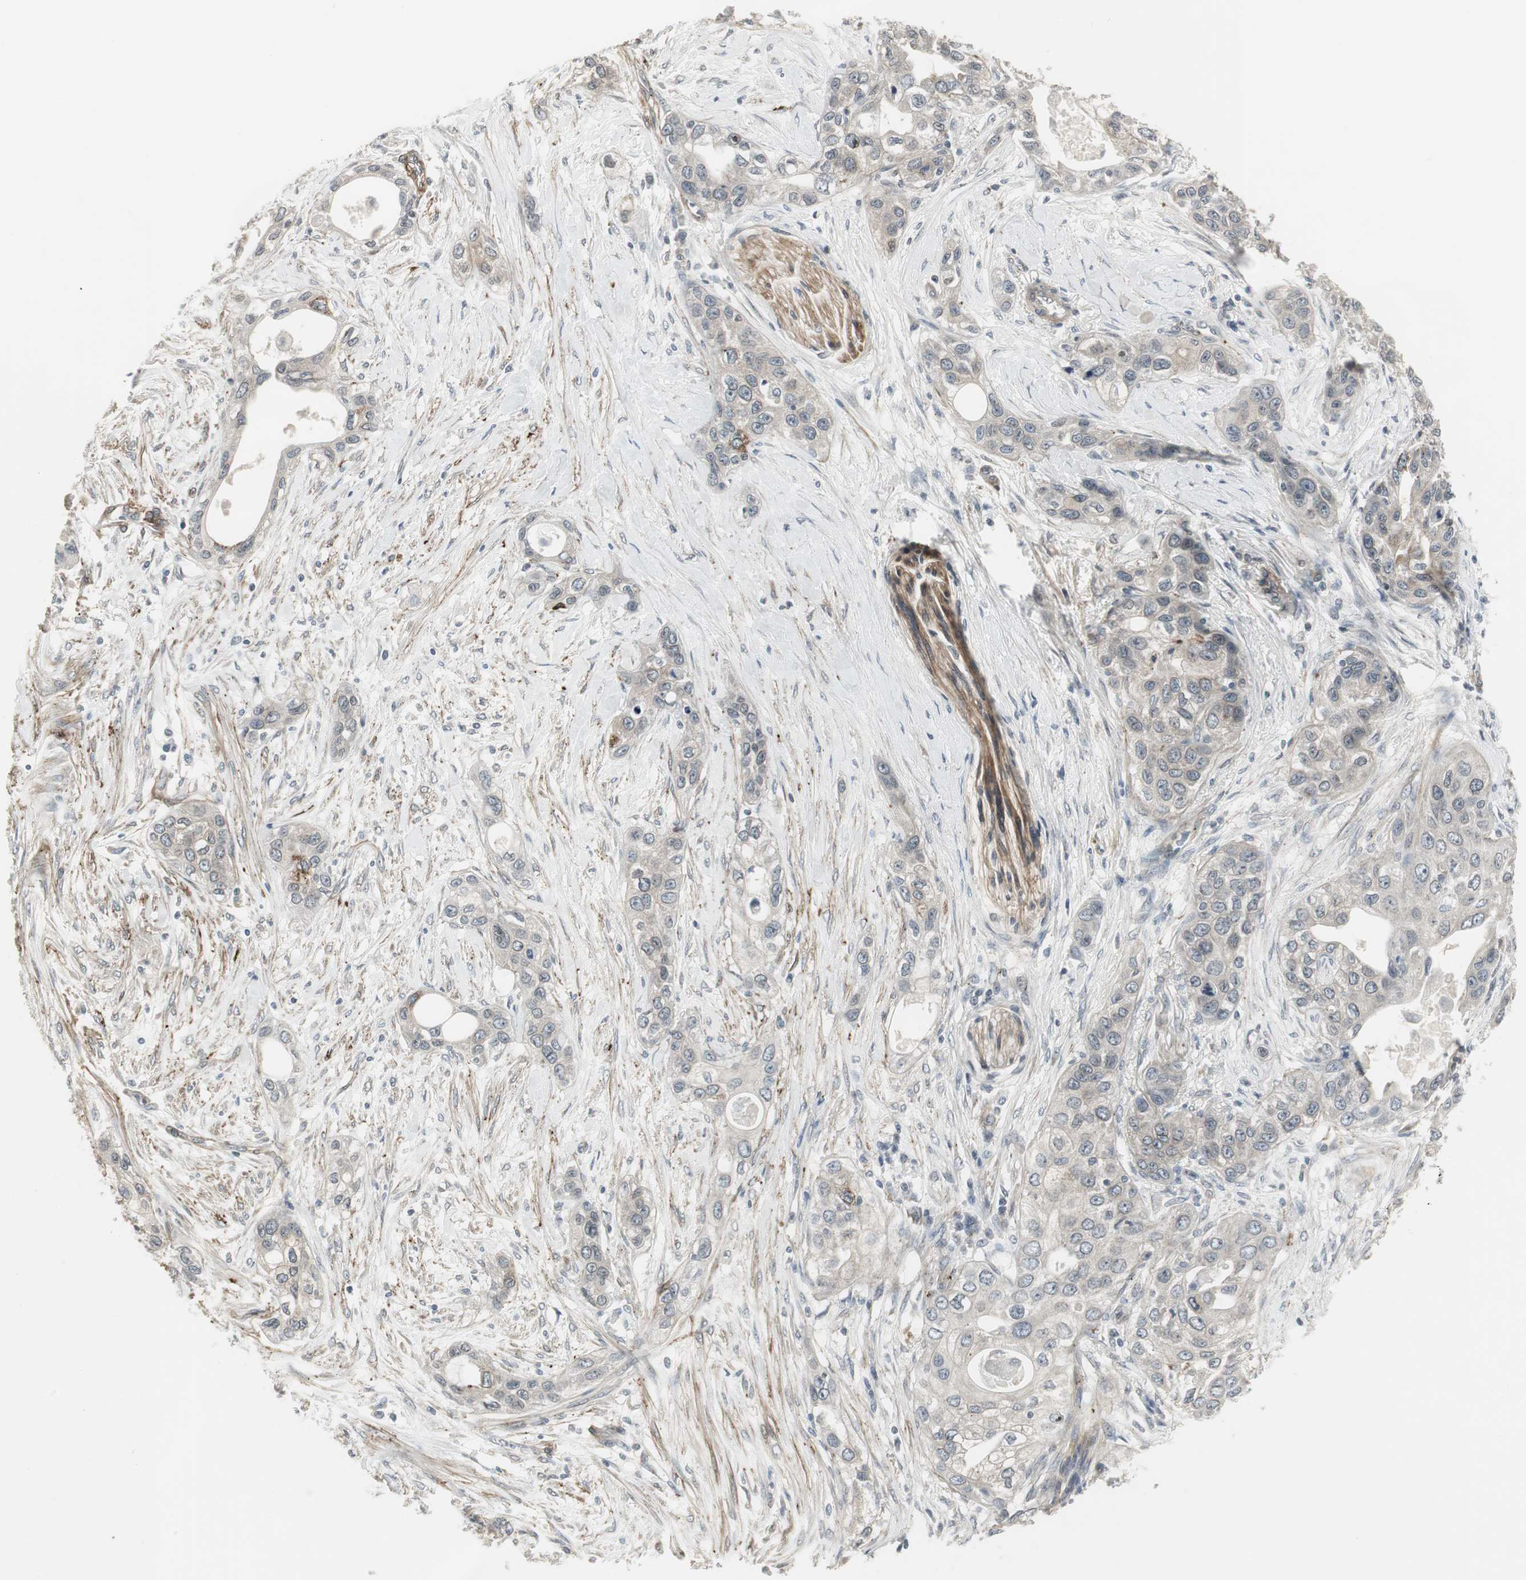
{"staining": {"intensity": "weak", "quantity": "<25%", "location": "cytoplasmic/membranous"}, "tissue": "pancreatic cancer", "cell_type": "Tumor cells", "image_type": "cancer", "snomed": [{"axis": "morphology", "description": "Adenocarcinoma, NOS"}, {"axis": "topography", "description": "Pancreas"}], "caption": "Tumor cells are negative for protein expression in human adenocarcinoma (pancreatic). (Brightfield microscopy of DAB (3,3'-diaminobenzidine) IHC at high magnification).", "gene": "SCYL3", "patient": {"sex": "female", "age": 70}}